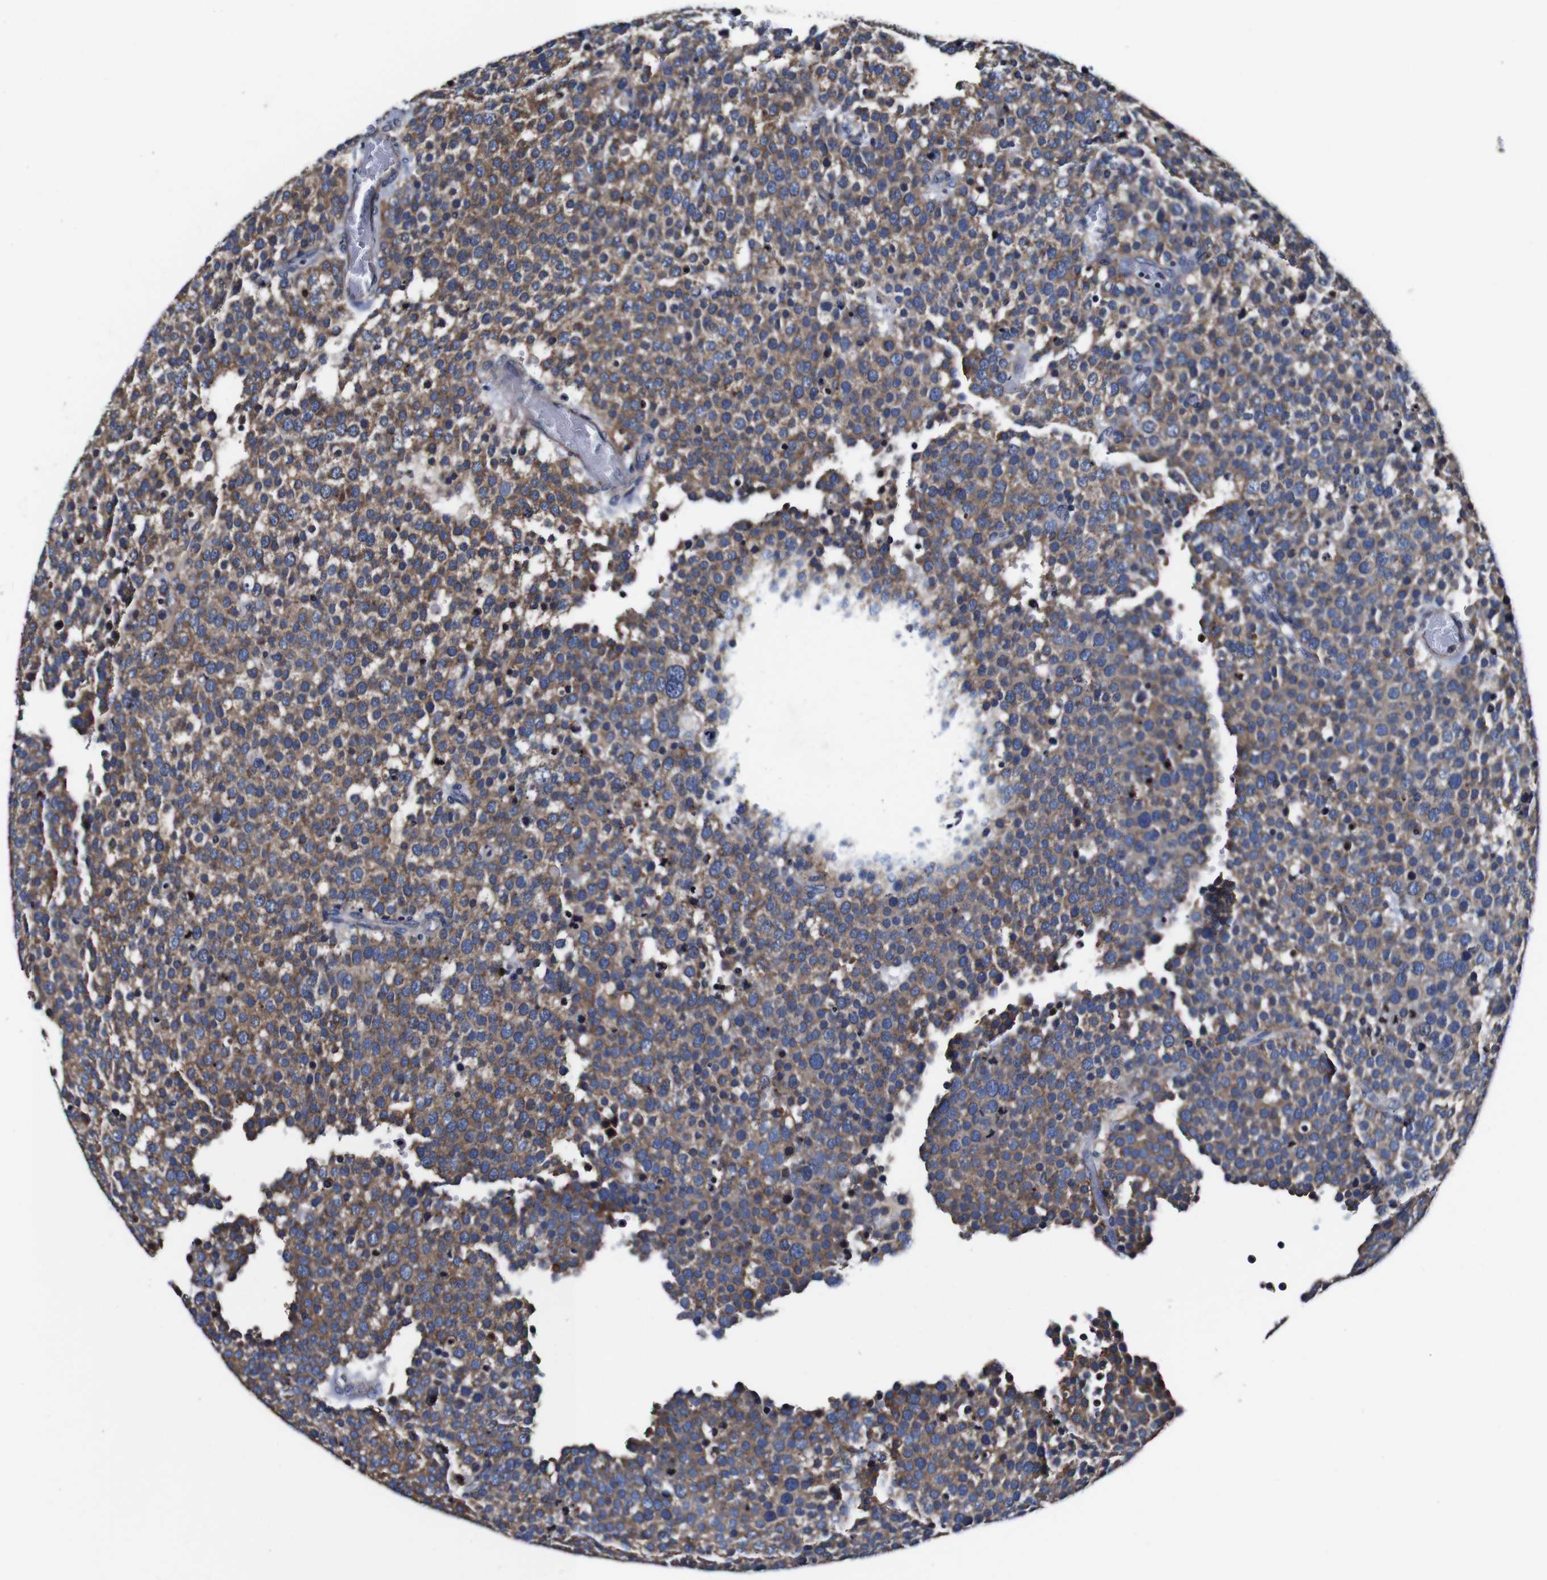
{"staining": {"intensity": "moderate", "quantity": ">75%", "location": "cytoplasmic/membranous"}, "tissue": "testis cancer", "cell_type": "Tumor cells", "image_type": "cancer", "snomed": [{"axis": "morphology", "description": "Normal tissue, NOS"}, {"axis": "morphology", "description": "Seminoma, NOS"}, {"axis": "topography", "description": "Testis"}], "caption": "The micrograph shows immunohistochemical staining of testis seminoma. There is moderate cytoplasmic/membranous staining is present in approximately >75% of tumor cells.", "gene": "PDCD6IP", "patient": {"sex": "male", "age": 71}}